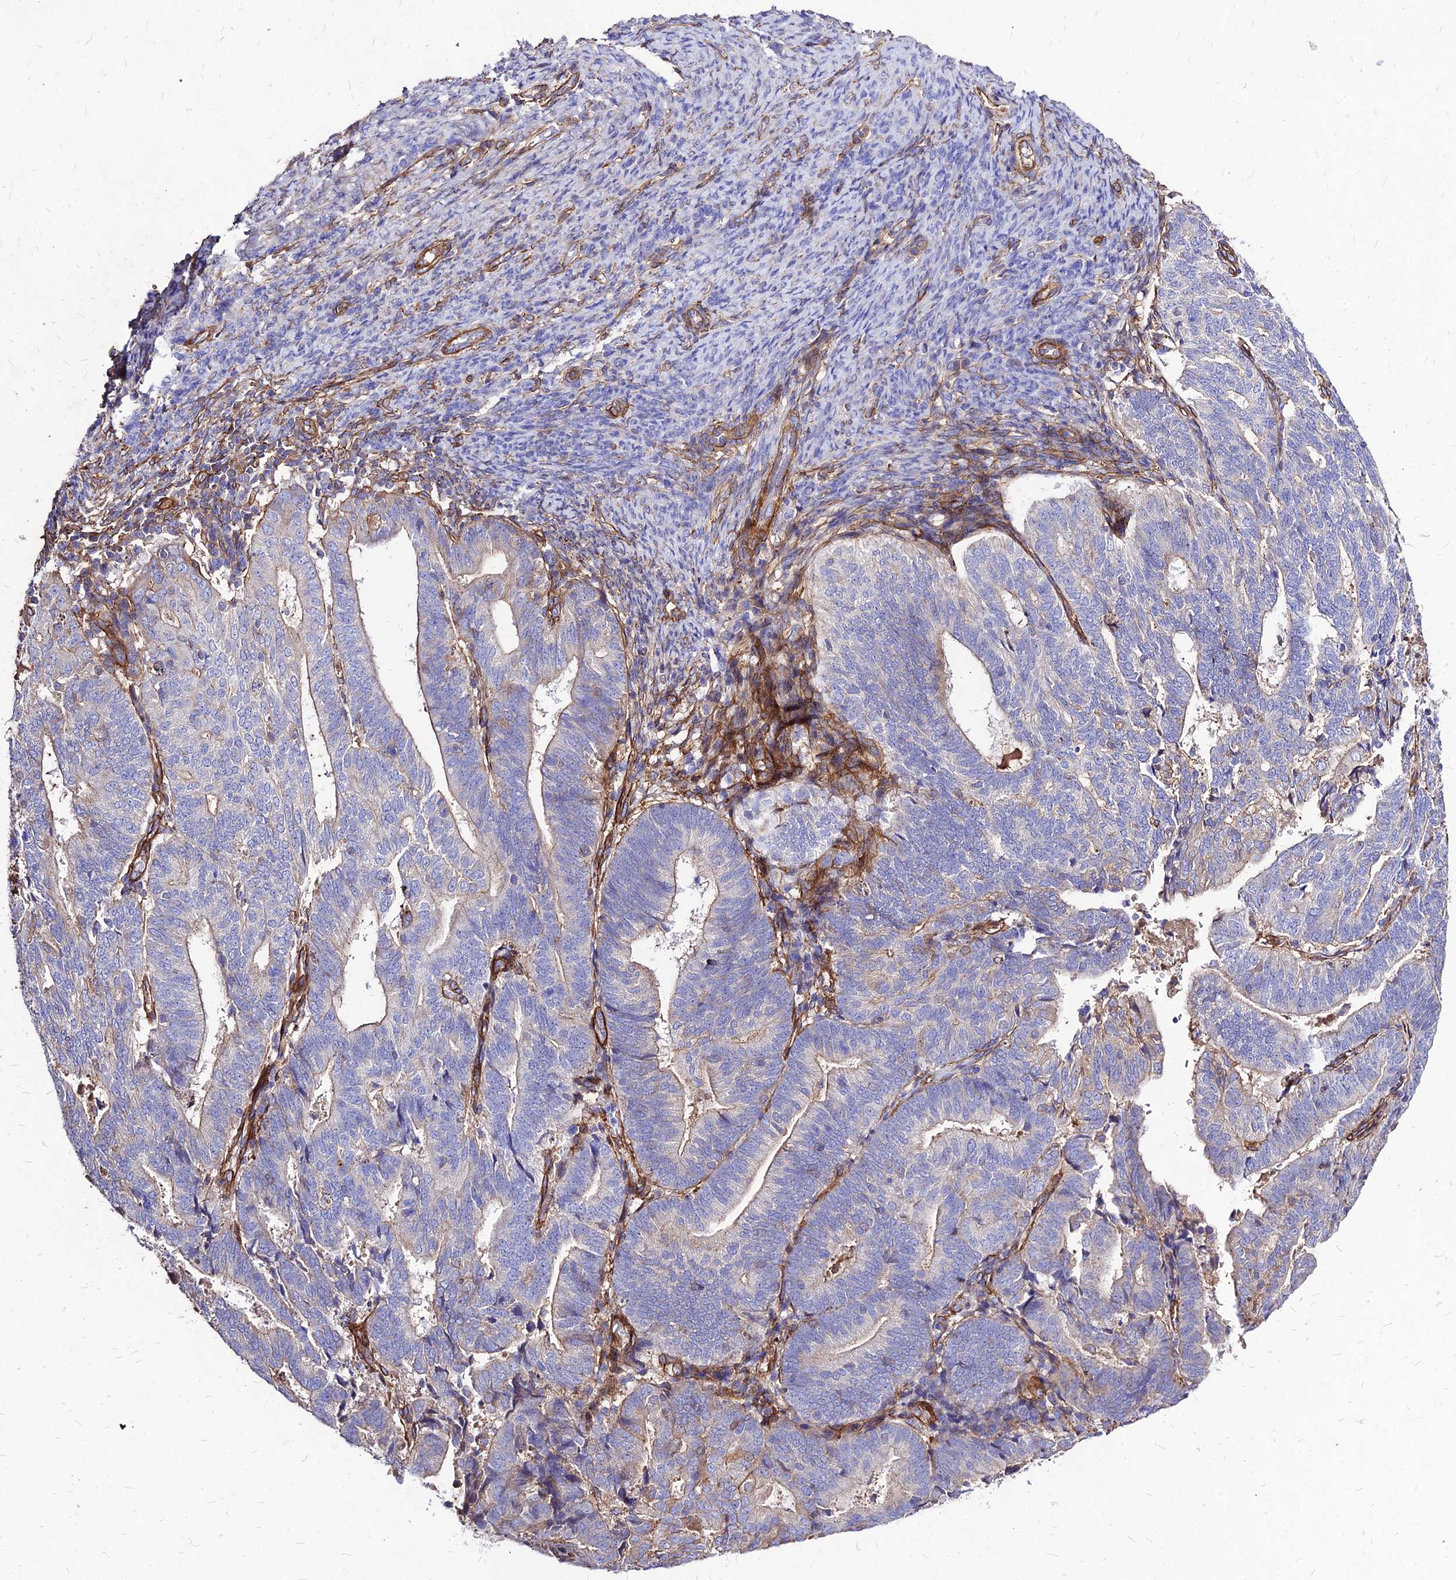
{"staining": {"intensity": "weak", "quantity": "<25%", "location": "cytoplasmic/membranous"}, "tissue": "endometrial cancer", "cell_type": "Tumor cells", "image_type": "cancer", "snomed": [{"axis": "morphology", "description": "Adenocarcinoma, NOS"}, {"axis": "topography", "description": "Endometrium"}], "caption": "The image shows no significant expression in tumor cells of endometrial cancer (adenocarcinoma). Nuclei are stained in blue.", "gene": "EFCC1", "patient": {"sex": "female", "age": 70}}